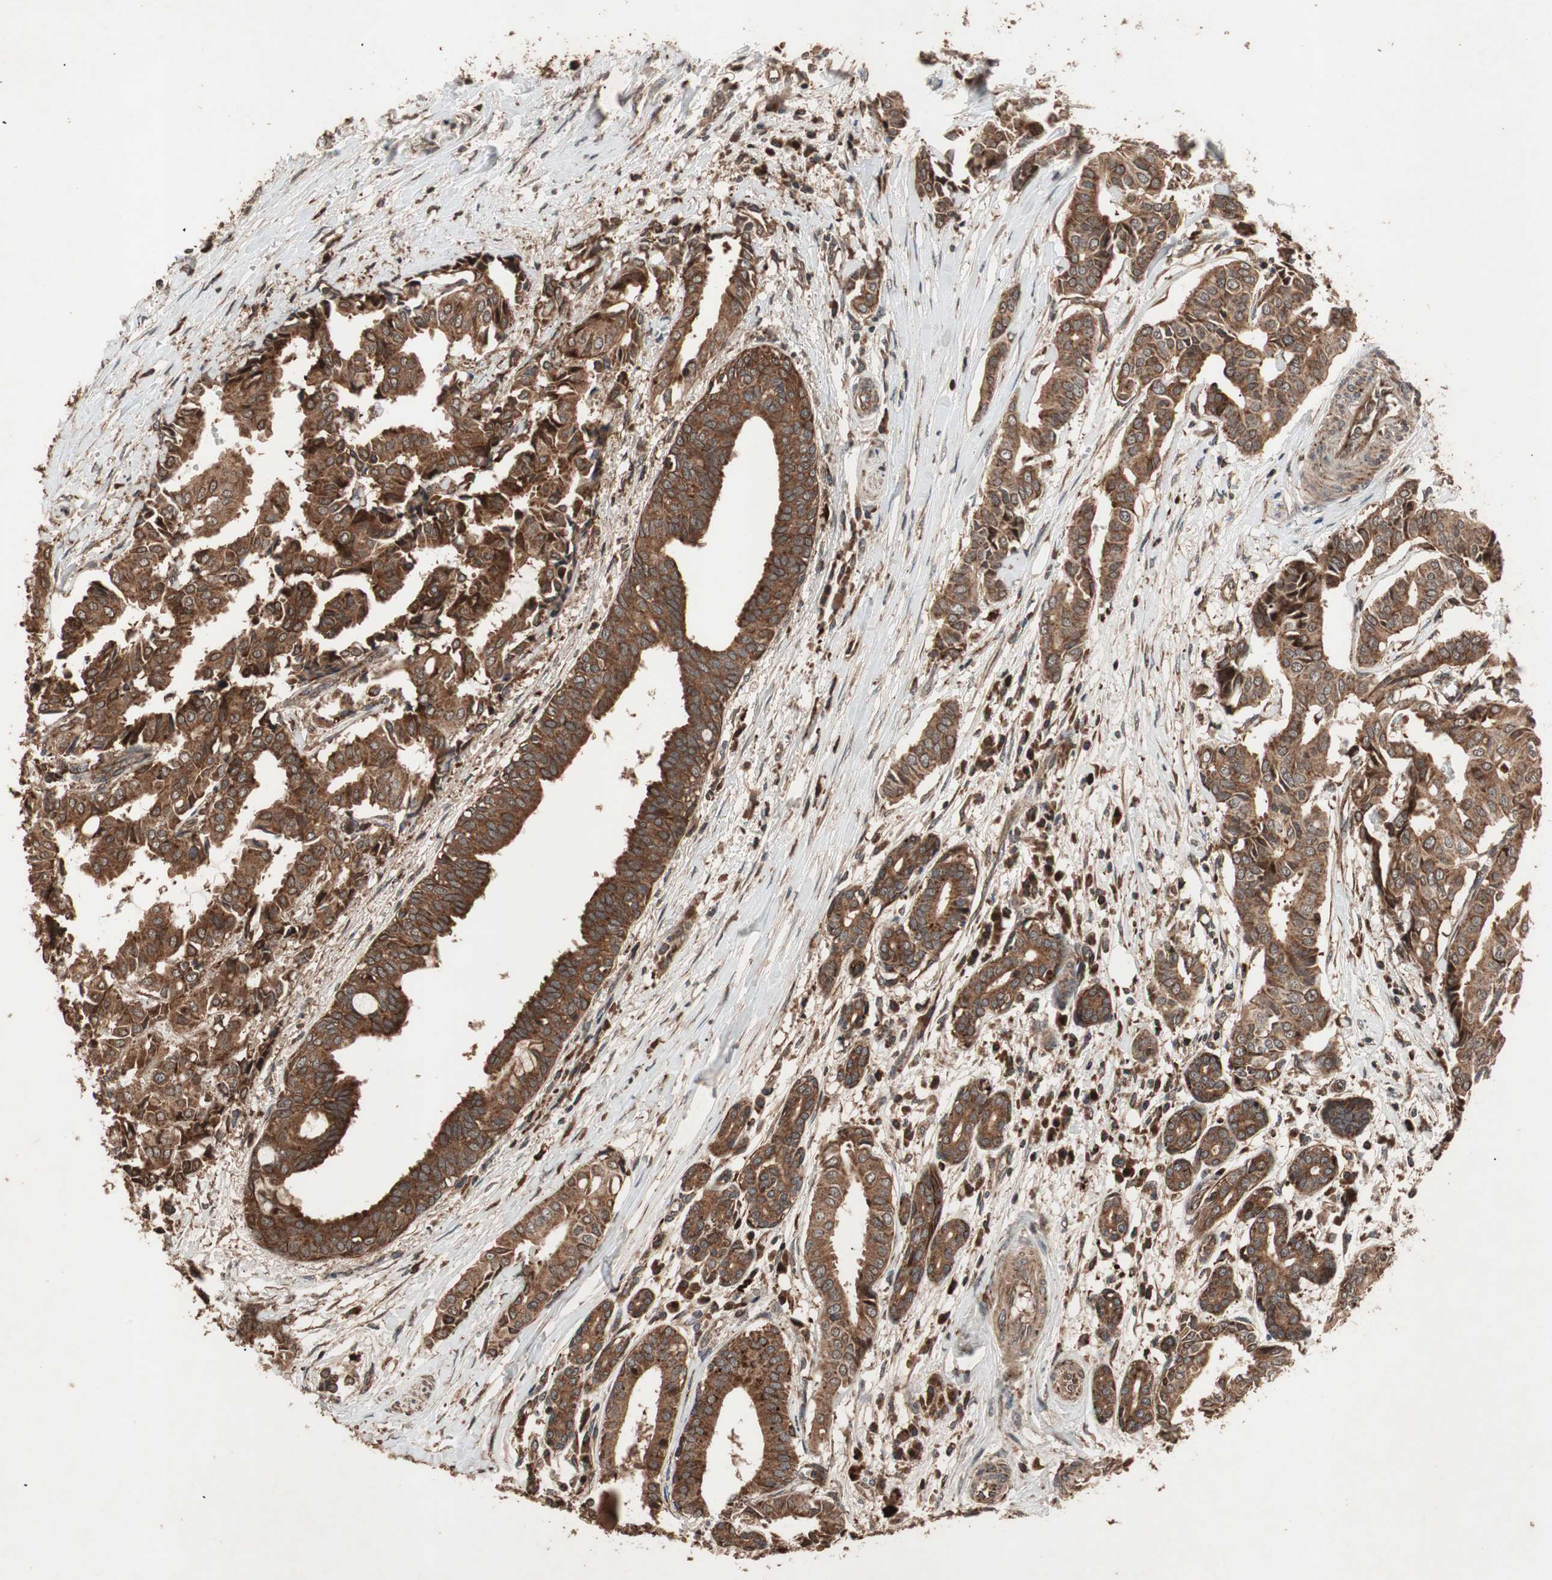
{"staining": {"intensity": "strong", "quantity": ">75%", "location": "cytoplasmic/membranous"}, "tissue": "head and neck cancer", "cell_type": "Tumor cells", "image_type": "cancer", "snomed": [{"axis": "morphology", "description": "Adenocarcinoma, NOS"}, {"axis": "topography", "description": "Salivary gland"}, {"axis": "topography", "description": "Head-Neck"}], "caption": "Immunohistochemical staining of human head and neck cancer exhibits strong cytoplasmic/membranous protein positivity in about >75% of tumor cells. The staining was performed using DAB (3,3'-diaminobenzidine), with brown indicating positive protein expression. Nuclei are stained blue with hematoxylin.", "gene": "RAB1A", "patient": {"sex": "female", "age": 59}}